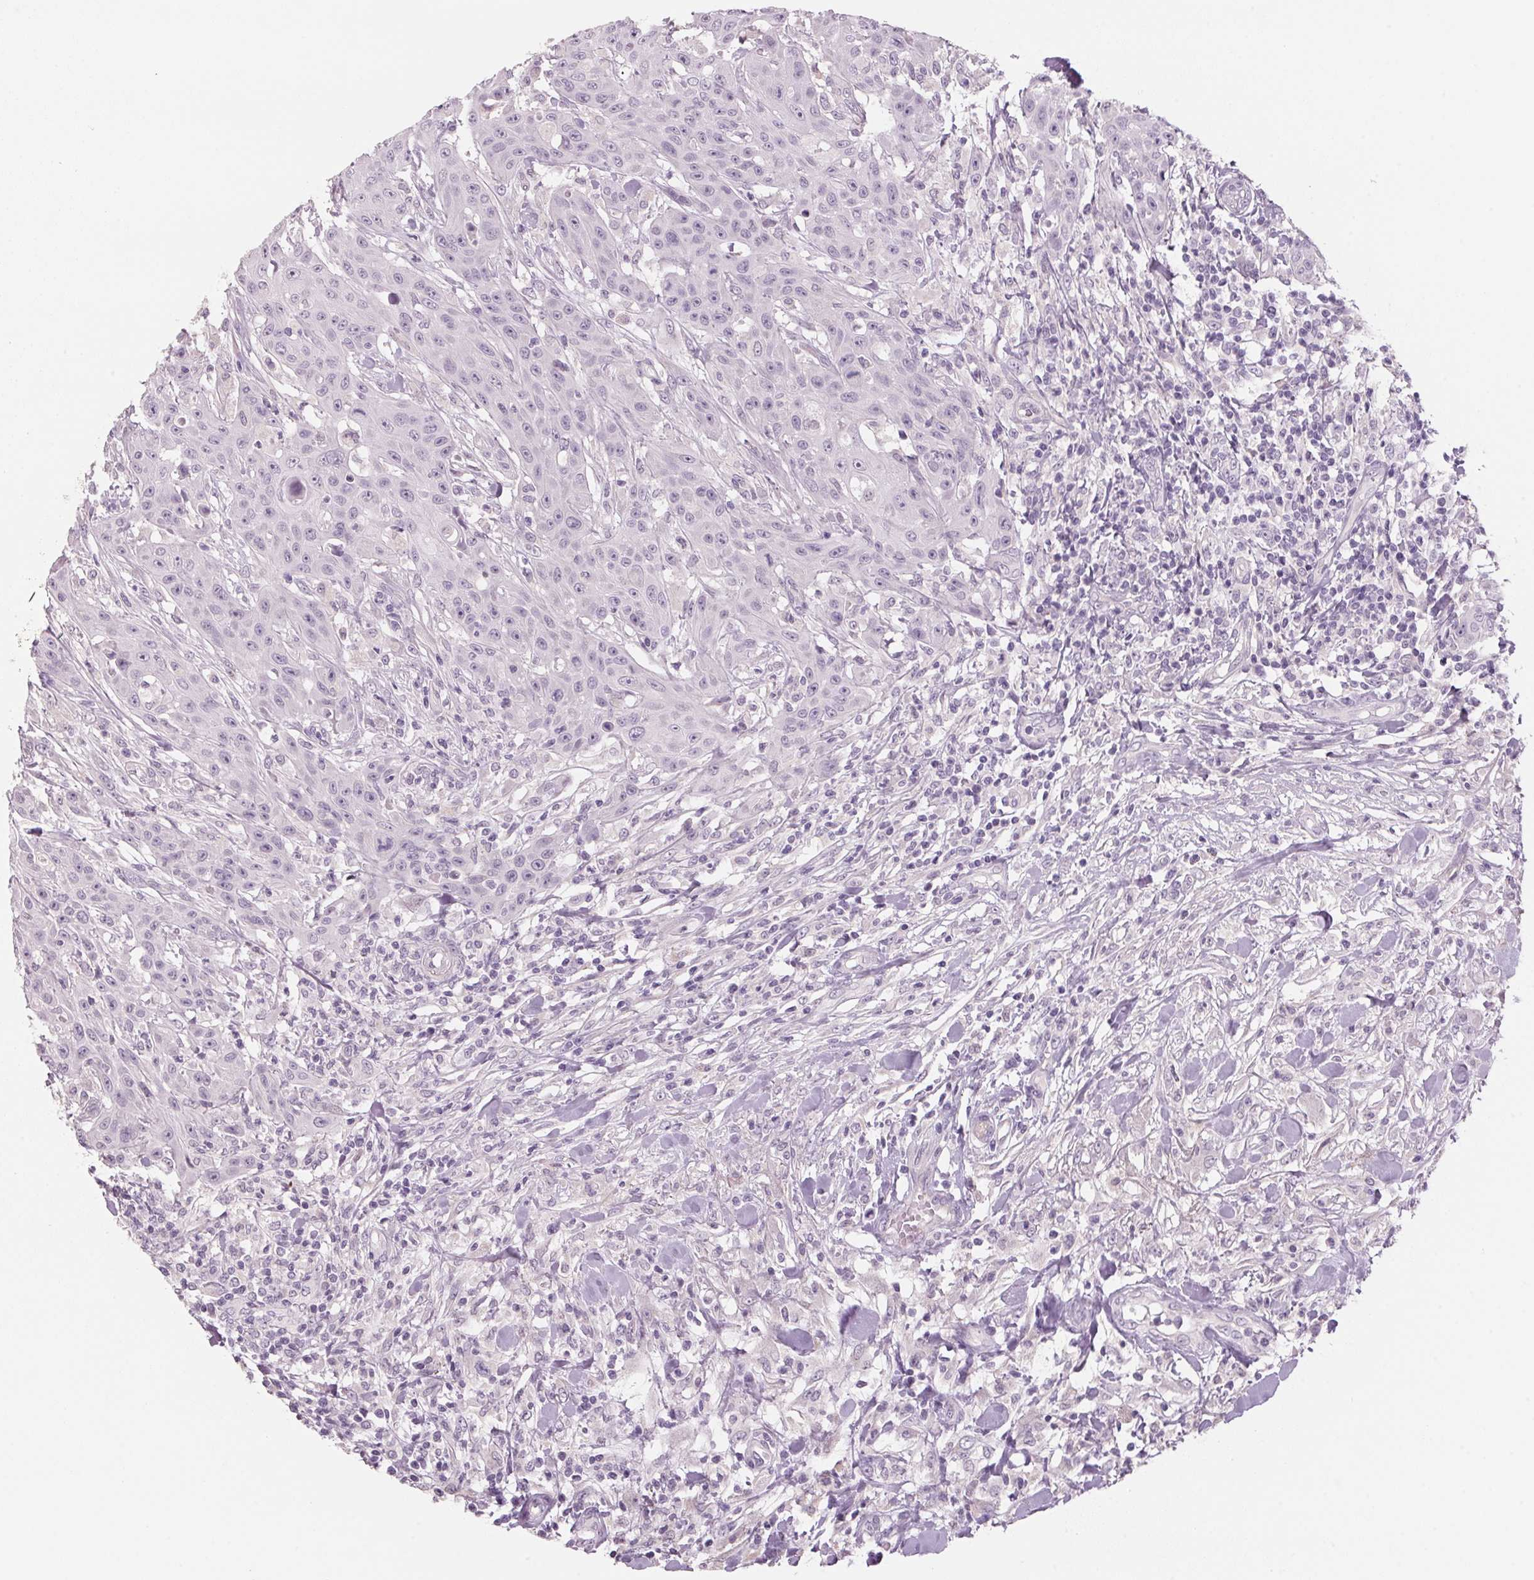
{"staining": {"intensity": "negative", "quantity": "none", "location": "none"}, "tissue": "head and neck cancer", "cell_type": "Tumor cells", "image_type": "cancer", "snomed": [{"axis": "morphology", "description": "Squamous cell carcinoma, NOS"}, {"axis": "topography", "description": "Oral tissue"}, {"axis": "topography", "description": "Head-Neck"}], "caption": "IHC photomicrograph of neoplastic tissue: head and neck cancer stained with DAB demonstrates no significant protein staining in tumor cells. (Brightfield microscopy of DAB (3,3'-diaminobenzidine) immunohistochemistry at high magnification).", "gene": "ADAM20", "patient": {"sex": "female", "age": 55}}